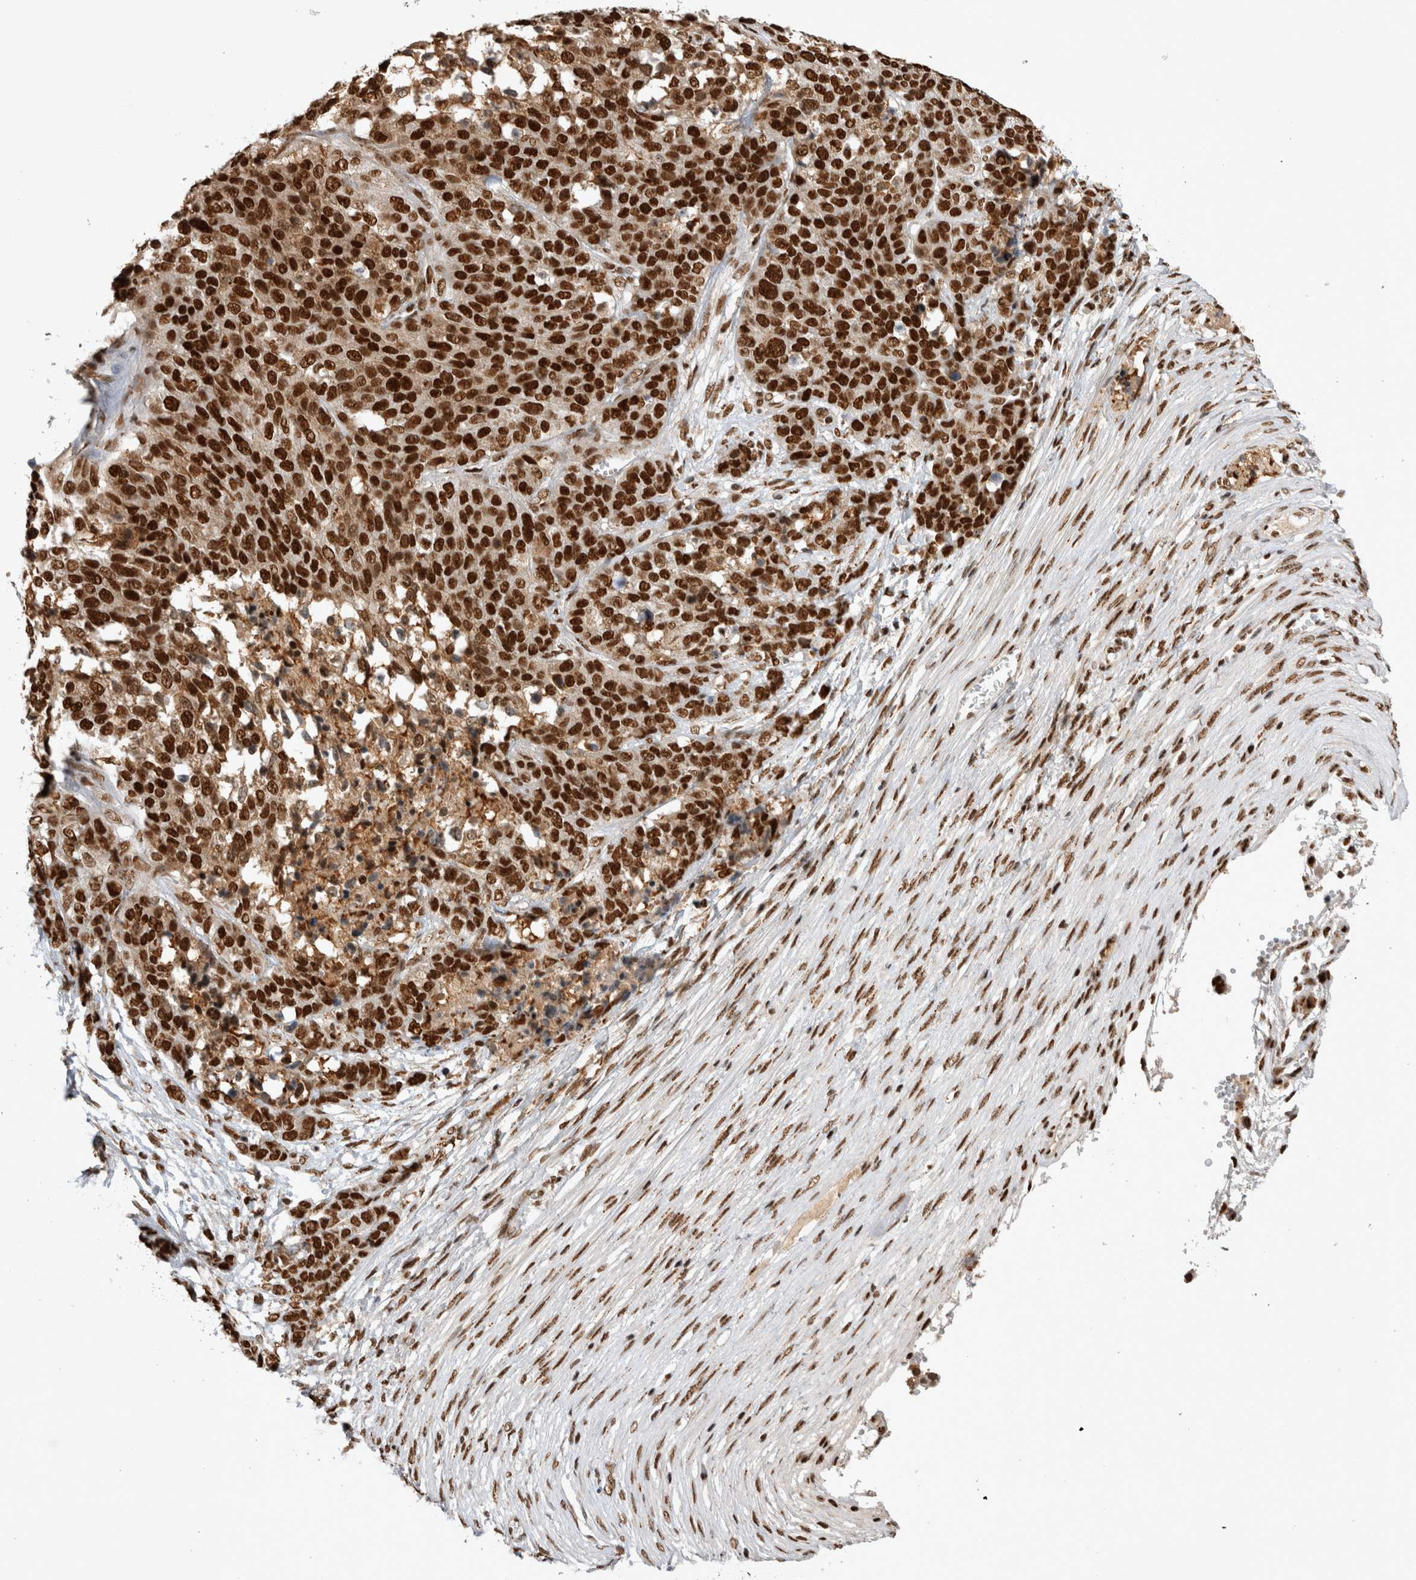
{"staining": {"intensity": "strong", "quantity": ">75%", "location": "nuclear"}, "tissue": "ovarian cancer", "cell_type": "Tumor cells", "image_type": "cancer", "snomed": [{"axis": "morphology", "description": "Cystadenocarcinoma, serous, NOS"}, {"axis": "topography", "description": "Ovary"}], "caption": "Human ovarian cancer stained for a protein (brown) exhibits strong nuclear positive staining in about >75% of tumor cells.", "gene": "EYA2", "patient": {"sex": "female", "age": 44}}